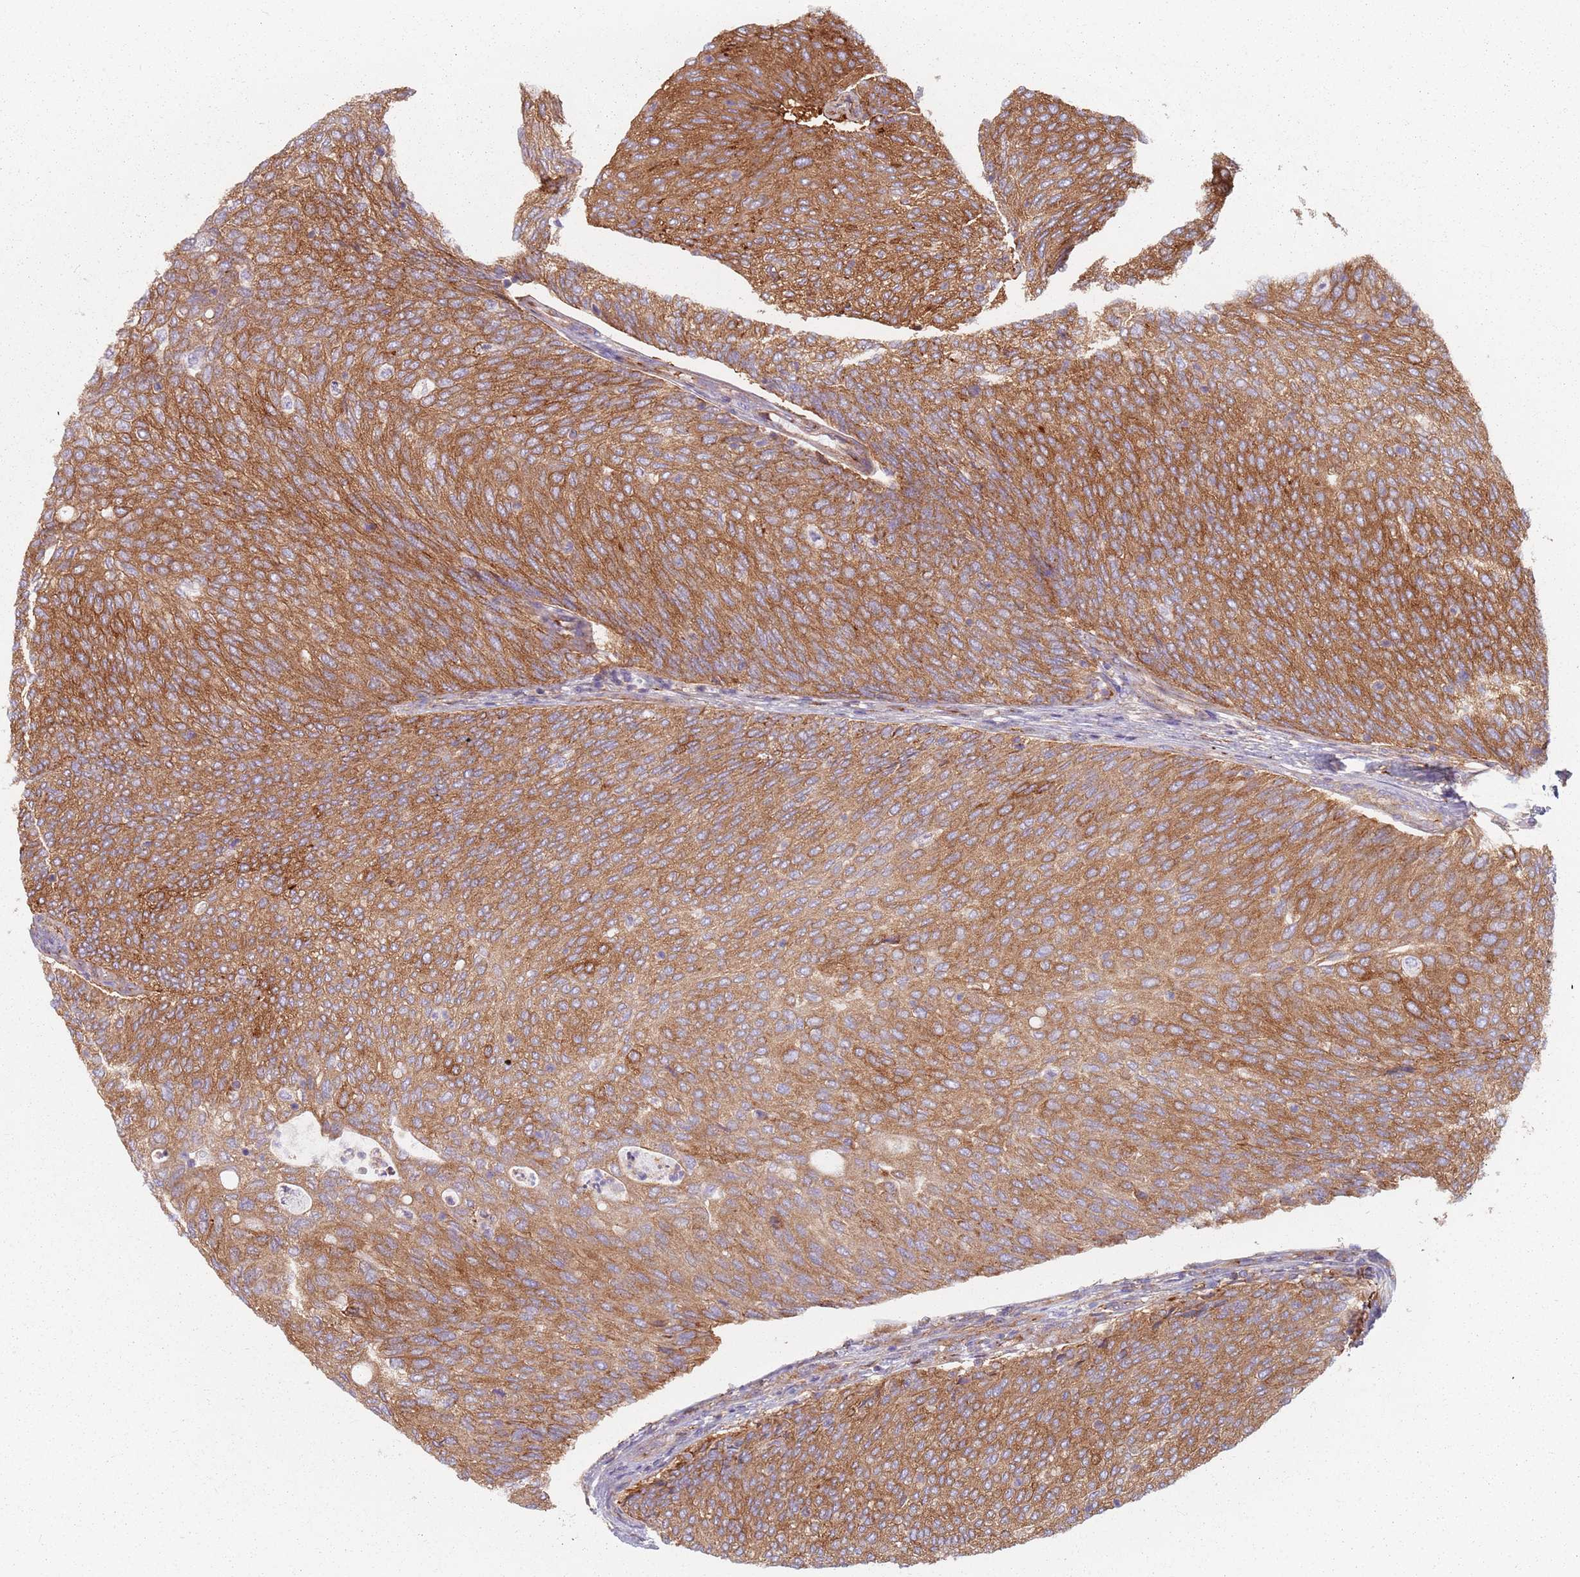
{"staining": {"intensity": "moderate", "quantity": ">75%", "location": "cytoplasmic/membranous"}, "tissue": "urothelial cancer", "cell_type": "Tumor cells", "image_type": "cancer", "snomed": [{"axis": "morphology", "description": "Urothelial carcinoma, Low grade"}, {"axis": "topography", "description": "Urinary bladder"}], "caption": "Protein expression by immunohistochemistry (IHC) exhibits moderate cytoplasmic/membranous positivity in approximately >75% of tumor cells in urothelial cancer. The protein is stained brown, and the nuclei are stained in blue (DAB IHC with brightfield microscopy, high magnification).", "gene": "TPD52L2", "patient": {"sex": "female", "age": 79}}